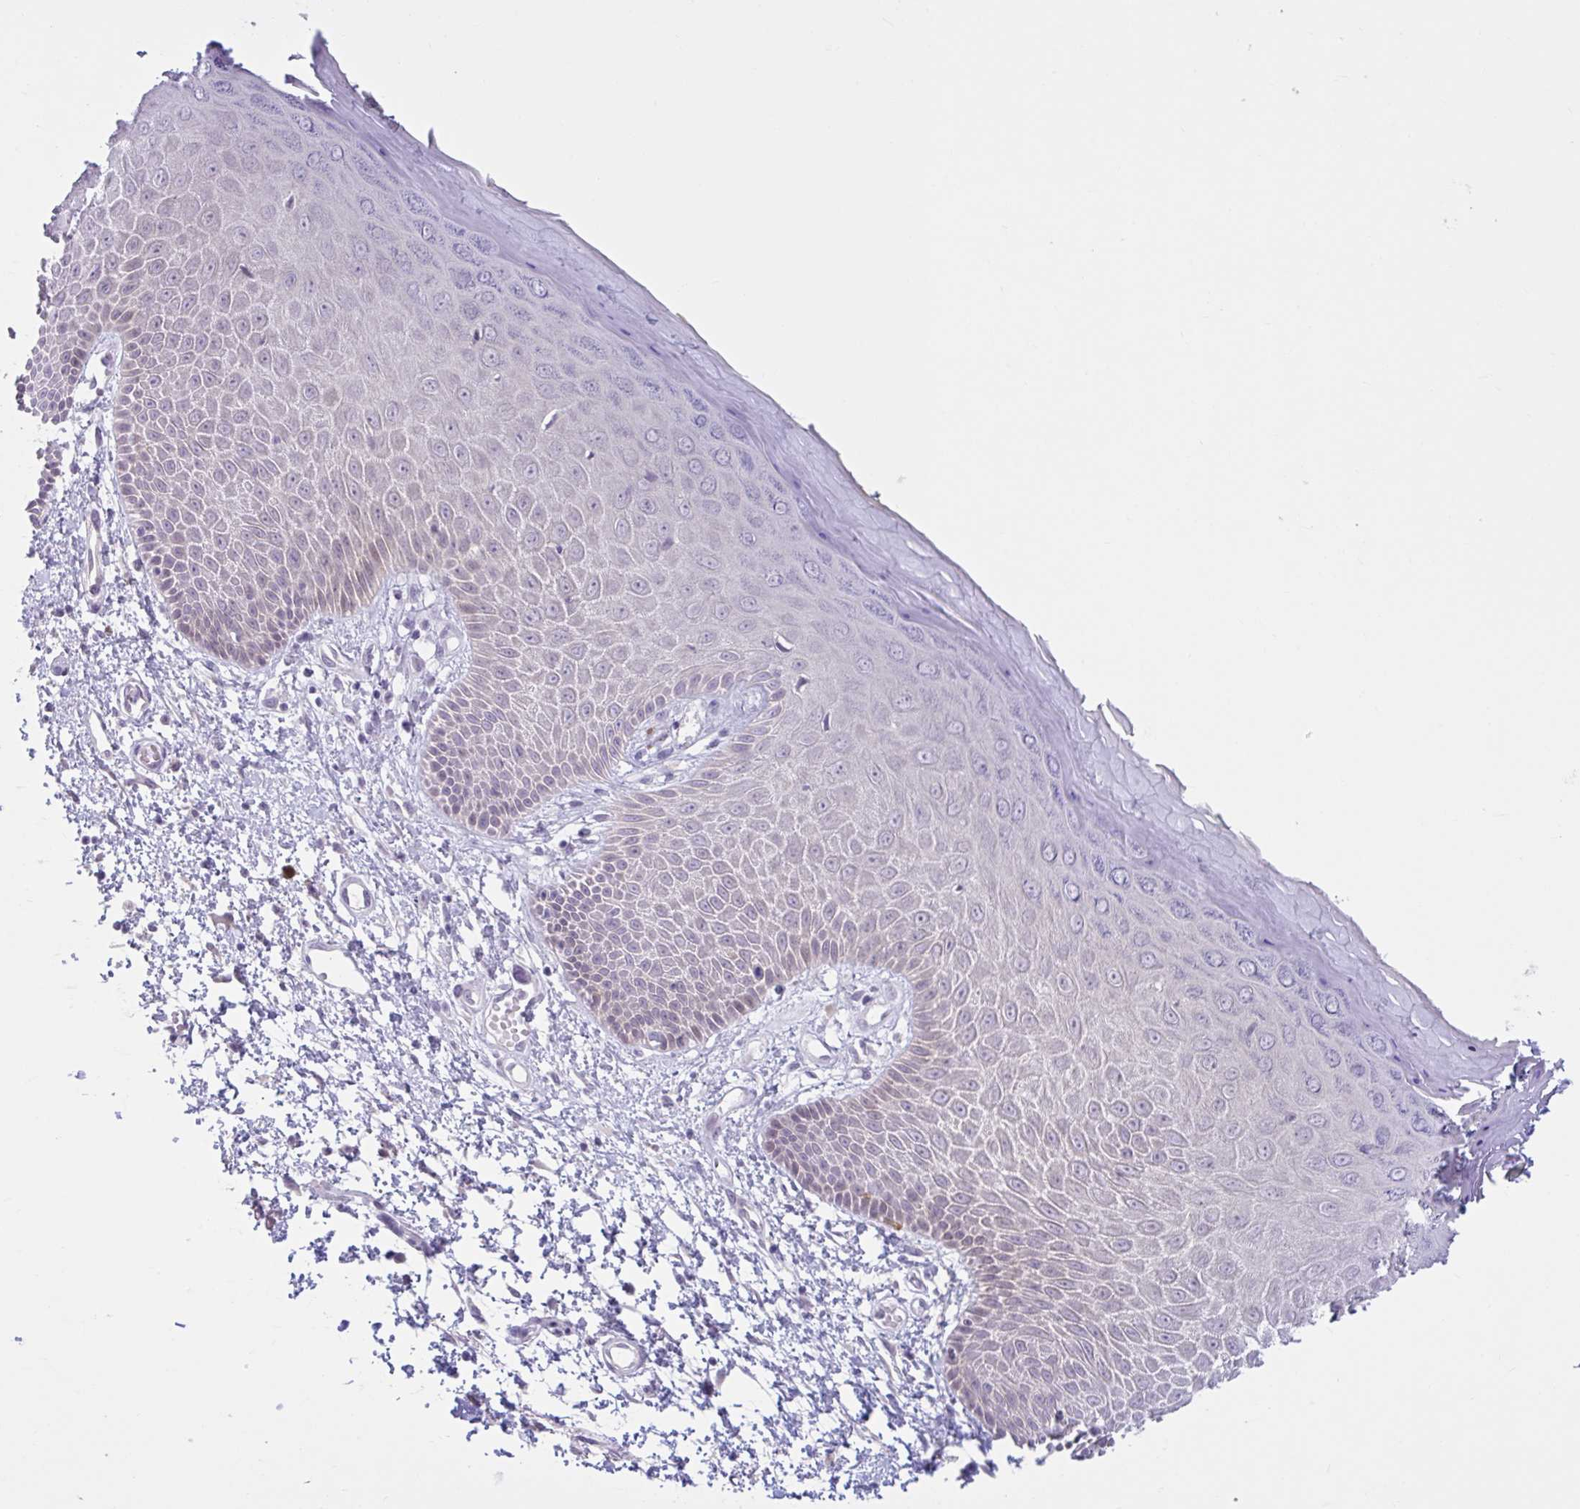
{"staining": {"intensity": "weak", "quantity": "25%-75%", "location": "nuclear"}, "tissue": "skin", "cell_type": "Epidermal cells", "image_type": "normal", "snomed": [{"axis": "morphology", "description": "Normal tissue, NOS"}, {"axis": "topography", "description": "Anal"}, {"axis": "topography", "description": "Peripheral nerve tissue"}], "caption": "This photomicrograph shows IHC staining of benign skin, with low weak nuclear staining in about 25%-75% of epidermal cells.", "gene": "FAM153A", "patient": {"sex": "male", "age": 78}}